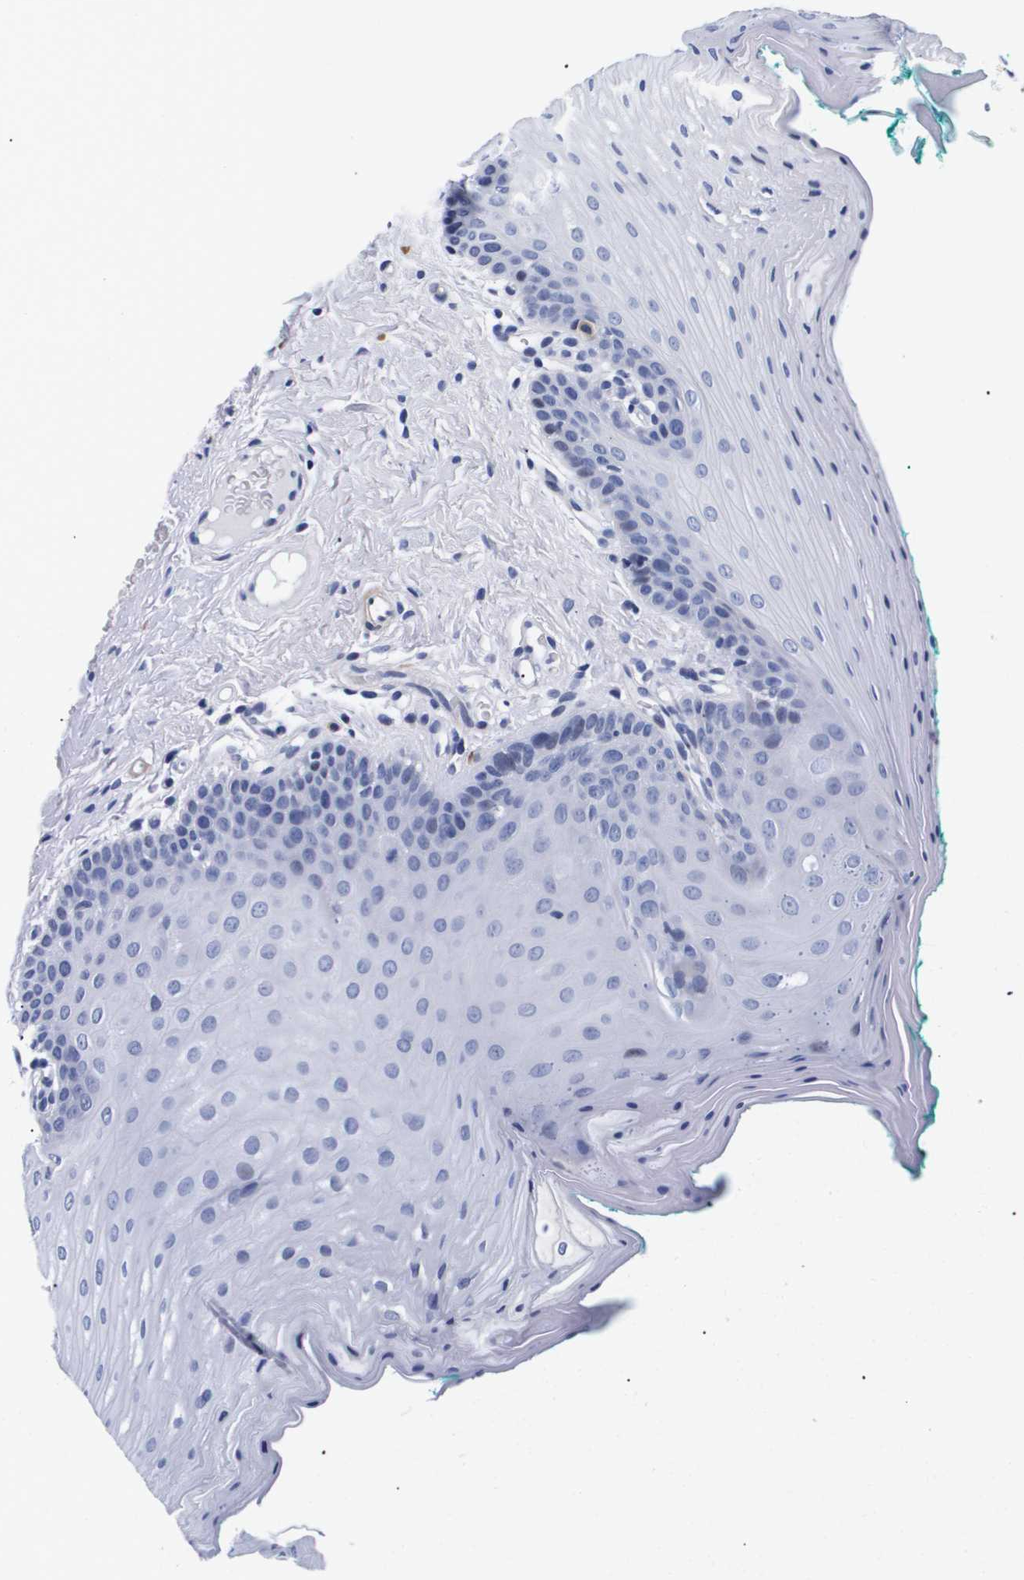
{"staining": {"intensity": "negative", "quantity": "none", "location": "none"}, "tissue": "oral mucosa", "cell_type": "Squamous epithelial cells", "image_type": "normal", "snomed": [{"axis": "morphology", "description": "Normal tissue, NOS"}, {"axis": "topography", "description": "Oral tissue"}], "caption": "This image is of benign oral mucosa stained with IHC to label a protein in brown with the nuclei are counter-stained blue. There is no positivity in squamous epithelial cells.", "gene": "SHD", "patient": {"sex": "male", "age": 58}}